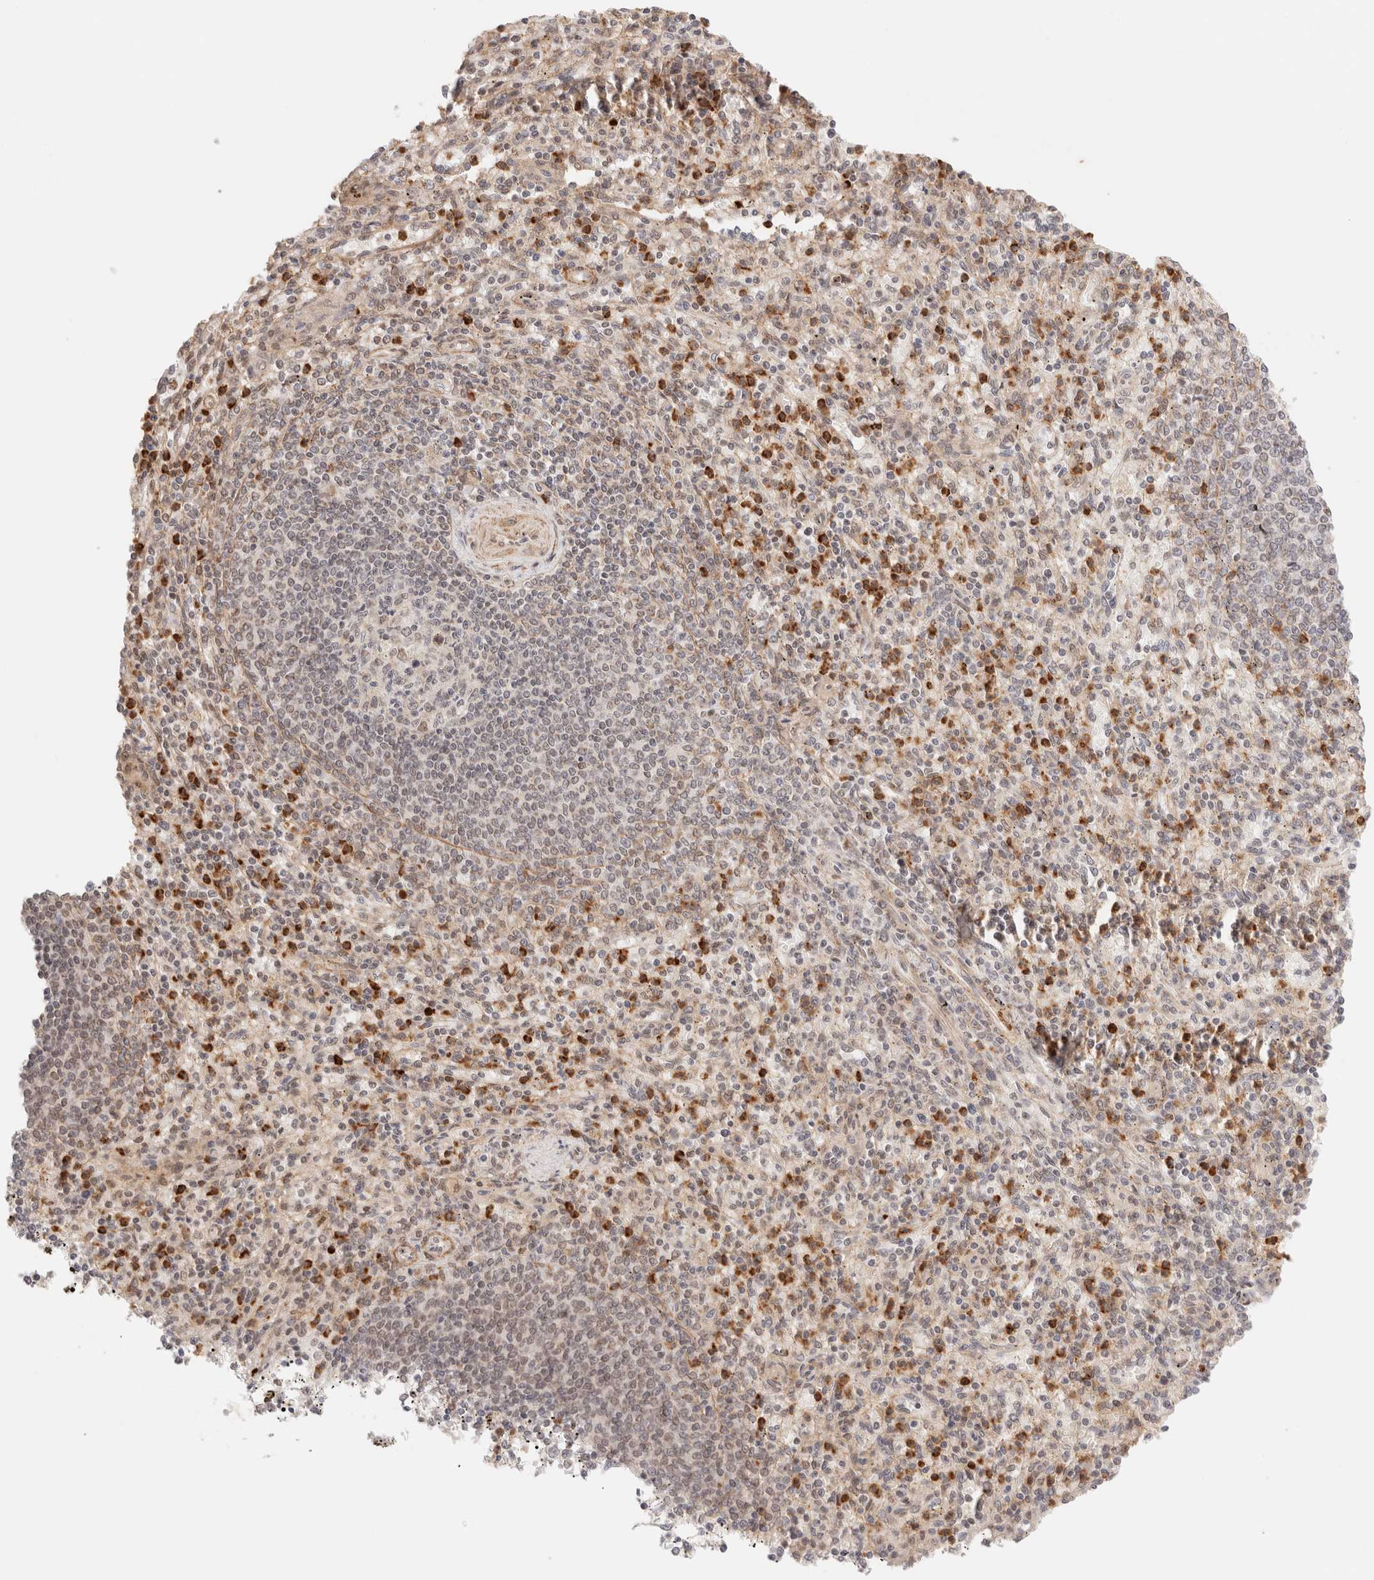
{"staining": {"intensity": "strong", "quantity": "<25%", "location": "cytoplasmic/membranous"}, "tissue": "spleen", "cell_type": "Cells in red pulp", "image_type": "normal", "snomed": [{"axis": "morphology", "description": "Normal tissue, NOS"}, {"axis": "topography", "description": "Spleen"}], "caption": "A high-resolution histopathology image shows IHC staining of unremarkable spleen, which displays strong cytoplasmic/membranous expression in approximately <25% of cells in red pulp.", "gene": "BRPF3", "patient": {"sex": "male", "age": 72}}